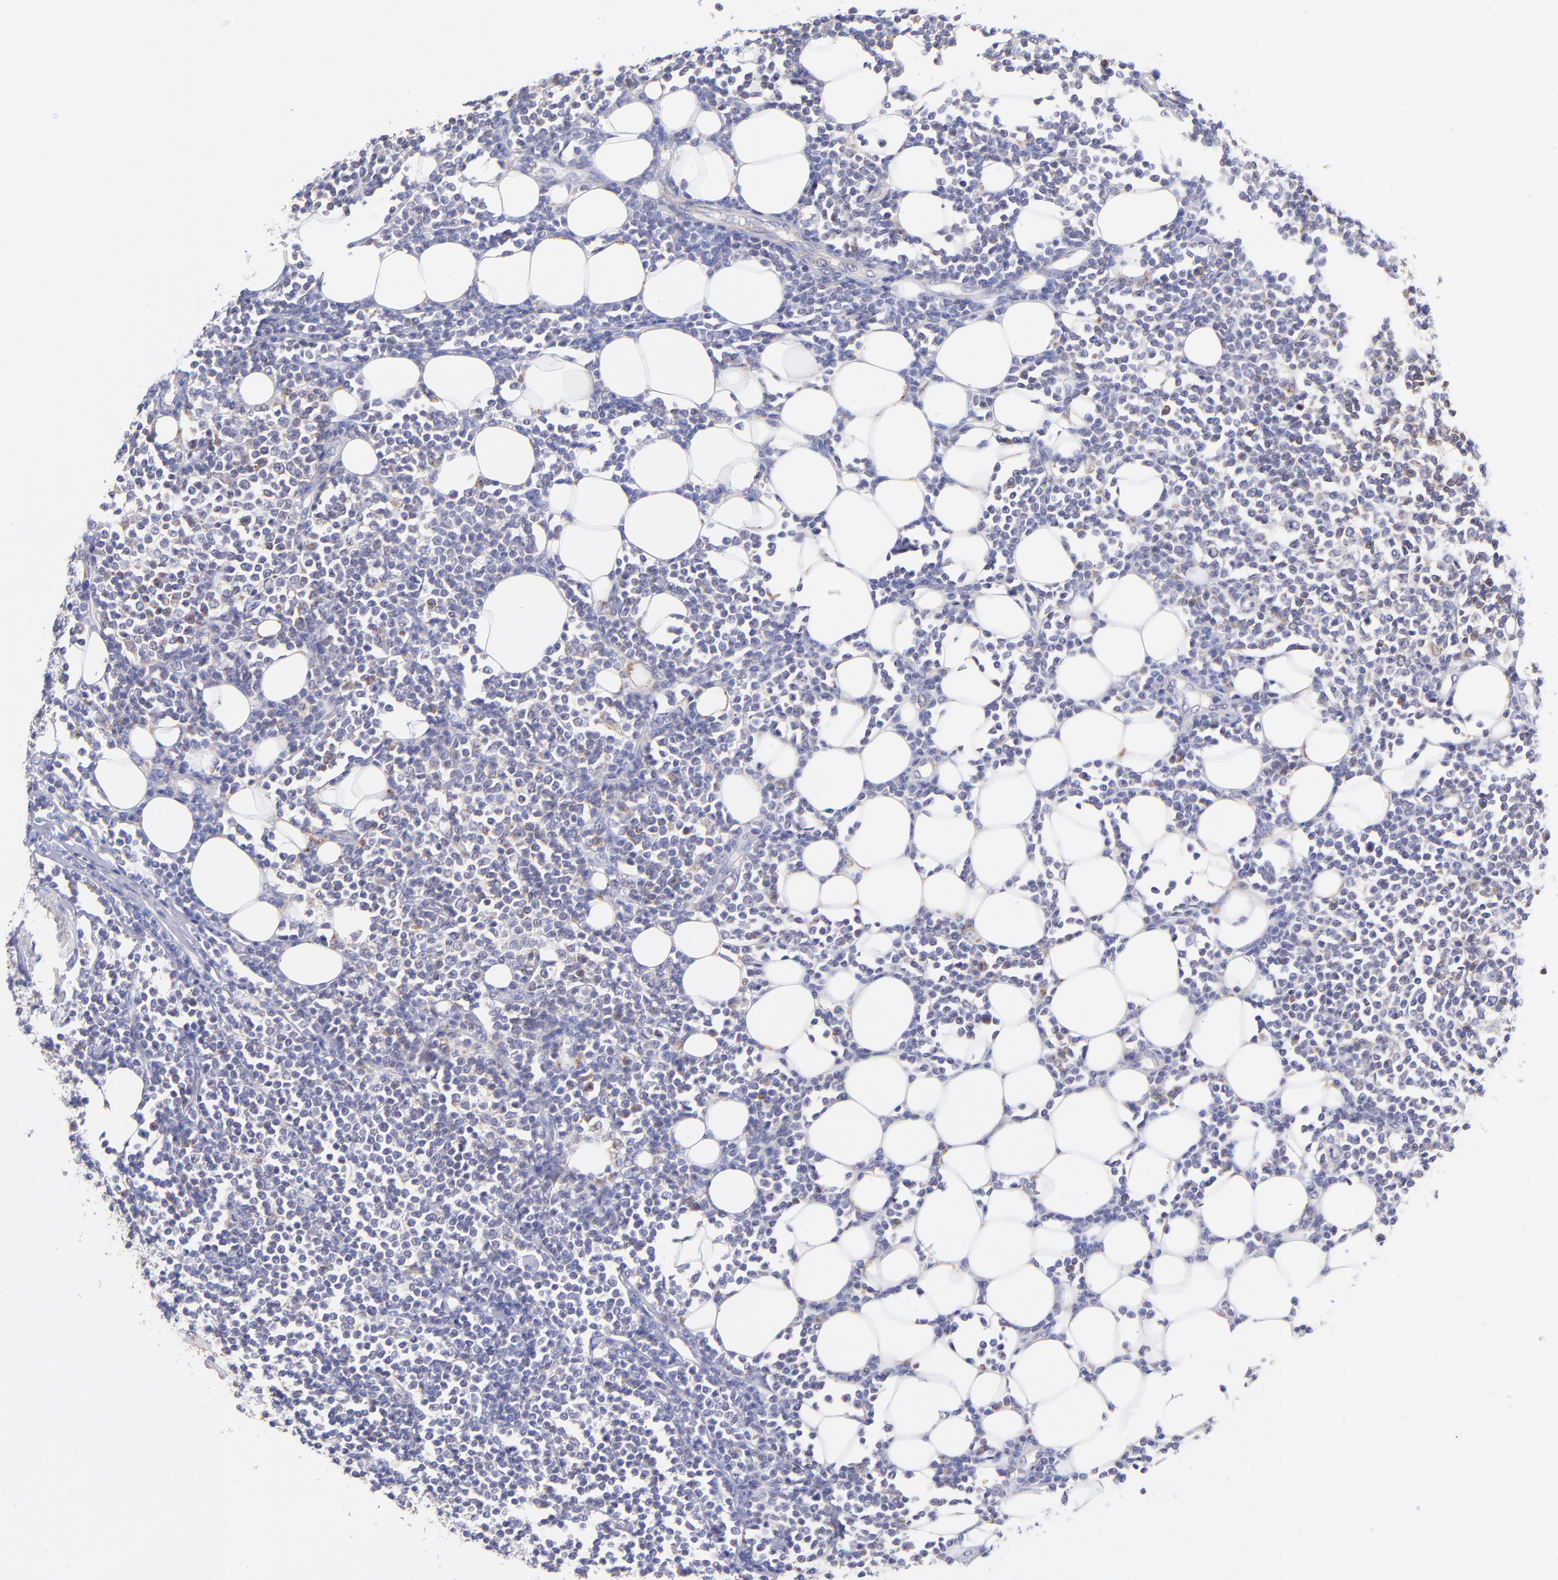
{"staining": {"intensity": "weak", "quantity": "<25%", "location": "cytoplasmic/membranous"}, "tissue": "lymphoma", "cell_type": "Tumor cells", "image_type": "cancer", "snomed": [{"axis": "morphology", "description": "Malignant lymphoma, non-Hodgkin's type, Low grade"}, {"axis": "topography", "description": "Soft tissue"}], "caption": "This is an immunohistochemistry (IHC) photomicrograph of human lymphoma. There is no expression in tumor cells.", "gene": "NDUFB7", "patient": {"sex": "male", "age": 92}}